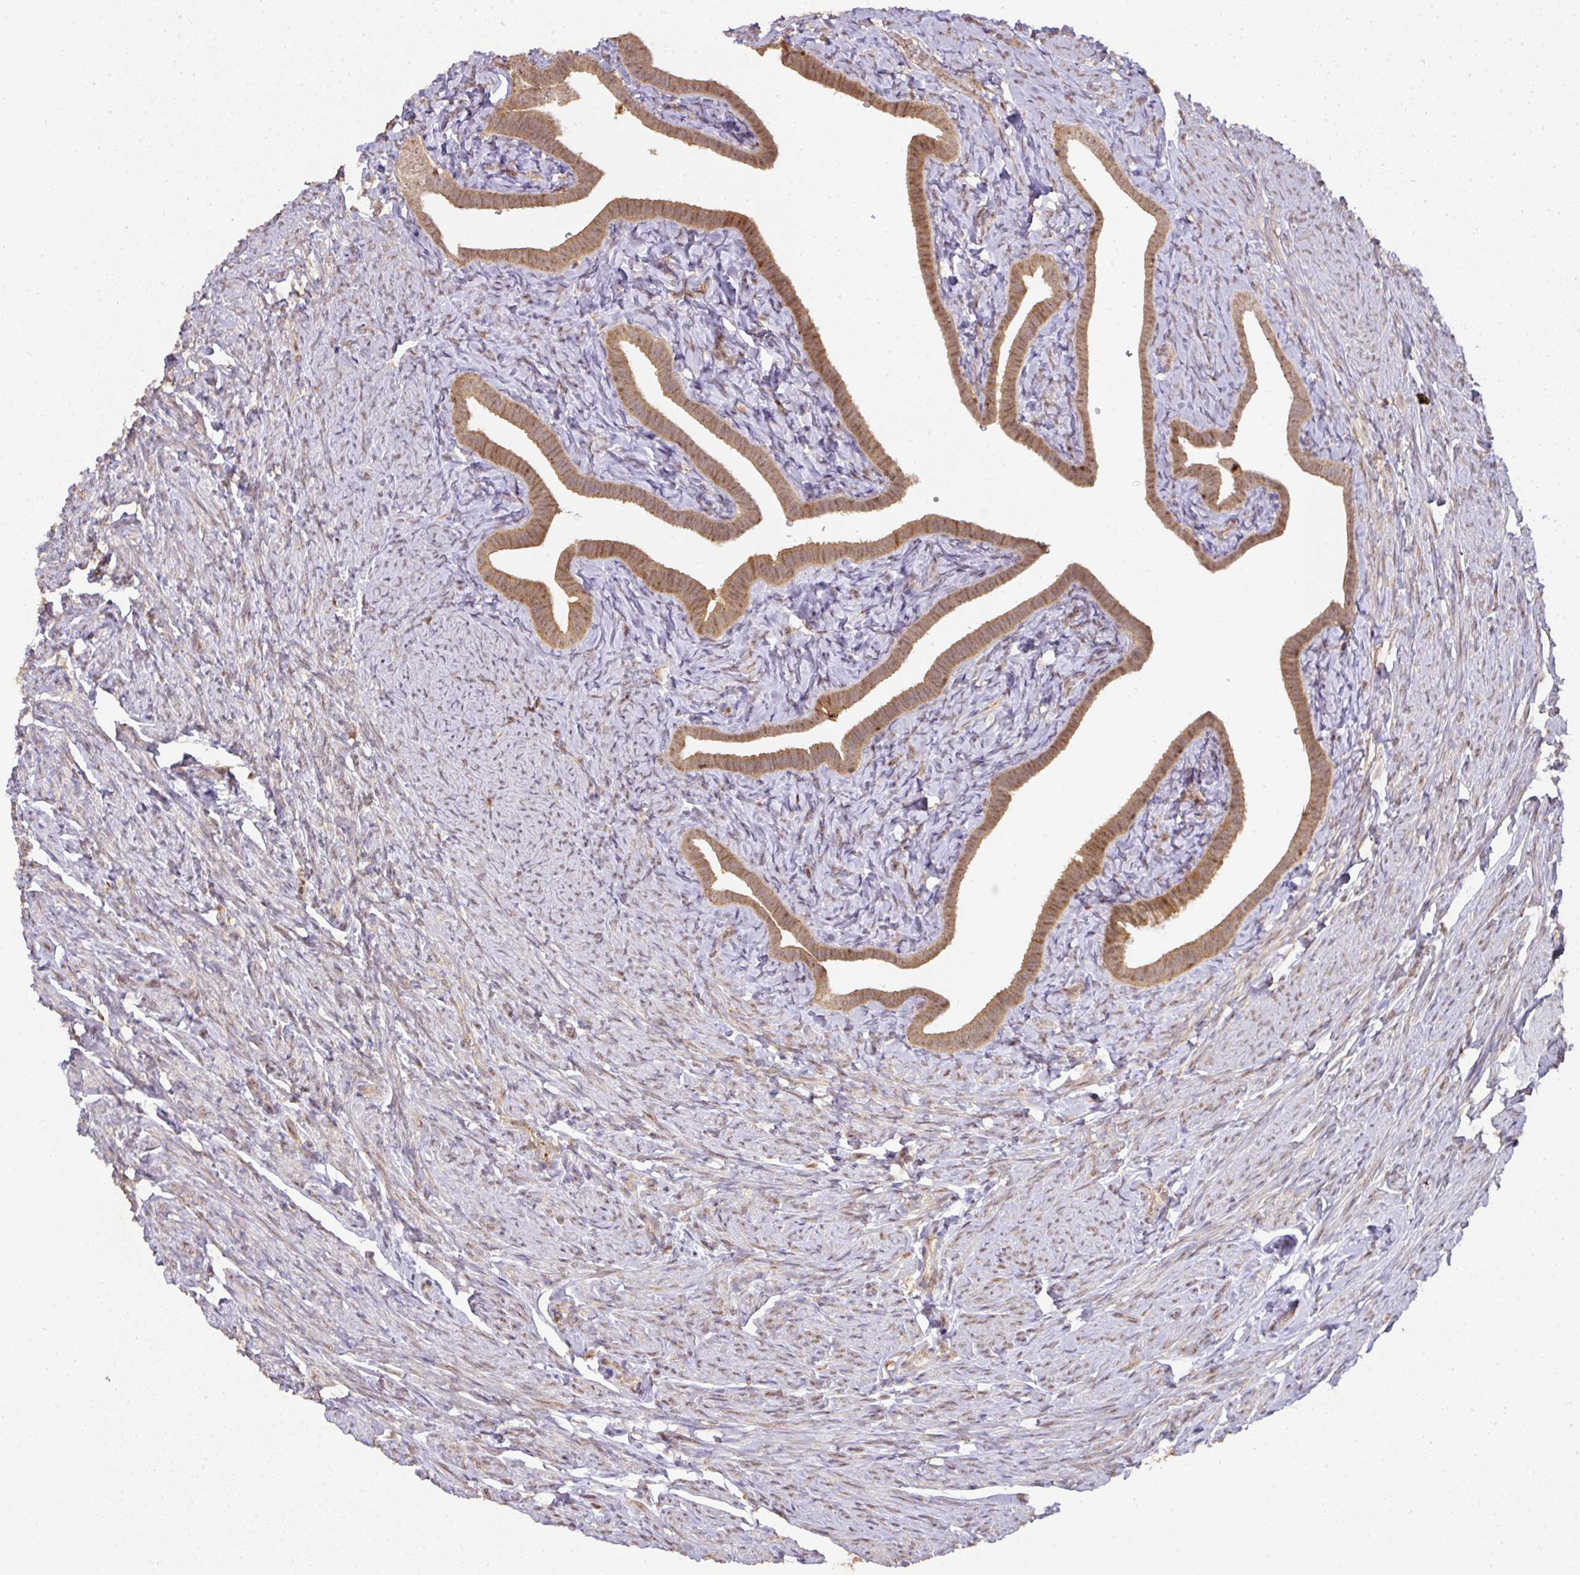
{"staining": {"intensity": "moderate", "quantity": ">75%", "location": "cytoplasmic/membranous,nuclear"}, "tissue": "fallopian tube", "cell_type": "Glandular cells", "image_type": "normal", "snomed": [{"axis": "morphology", "description": "Normal tissue, NOS"}, {"axis": "topography", "description": "Fallopian tube"}], "caption": "This is a micrograph of immunohistochemistry (IHC) staining of unremarkable fallopian tube, which shows moderate staining in the cytoplasmic/membranous,nuclear of glandular cells.", "gene": "RANBP9", "patient": {"sex": "female", "age": 69}}